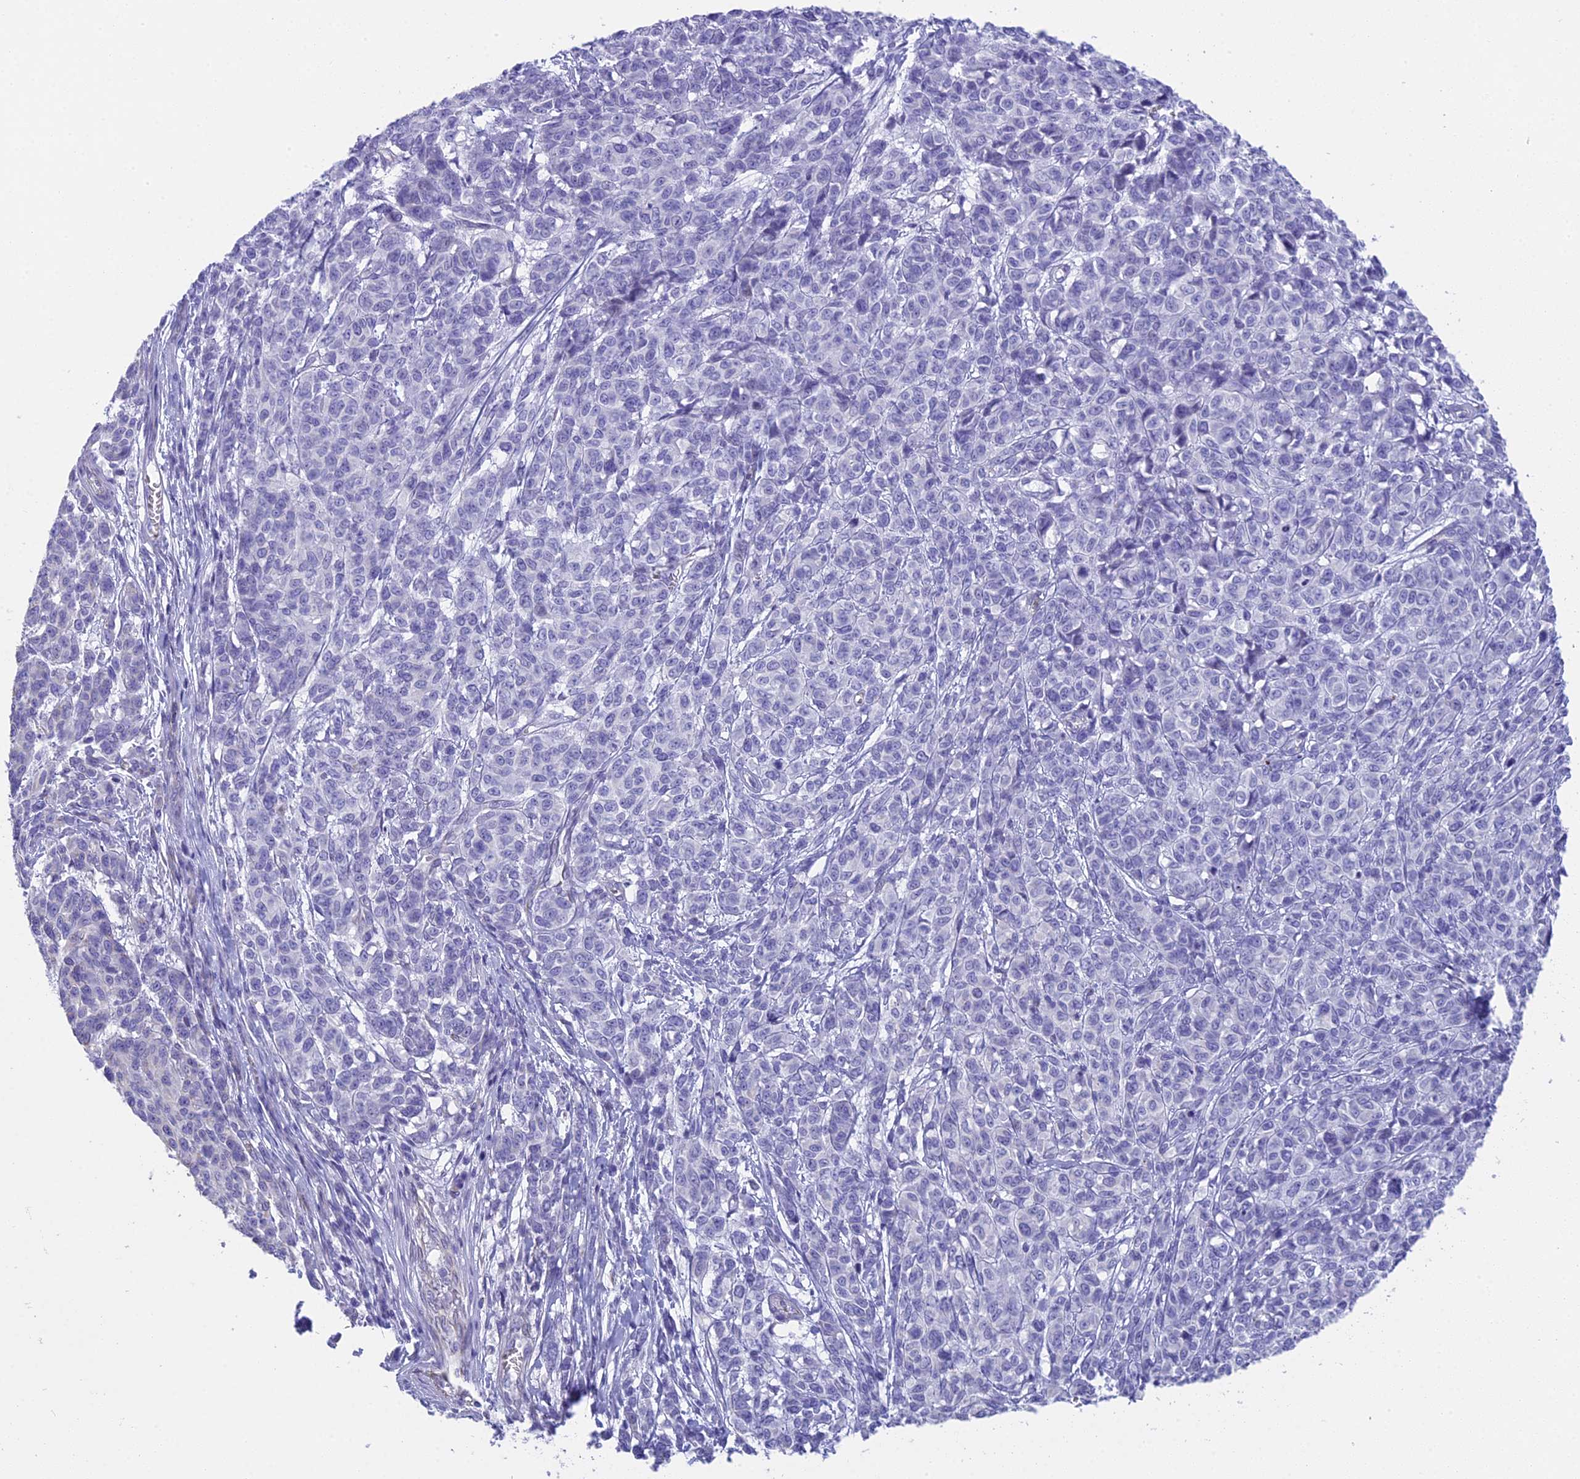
{"staining": {"intensity": "negative", "quantity": "none", "location": "none"}, "tissue": "melanoma", "cell_type": "Tumor cells", "image_type": "cancer", "snomed": [{"axis": "morphology", "description": "Malignant melanoma, NOS"}, {"axis": "topography", "description": "Skin"}], "caption": "A photomicrograph of human melanoma is negative for staining in tumor cells.", "gene": "TACSTD2", "patient": {"sex": "male", "age": 49}}